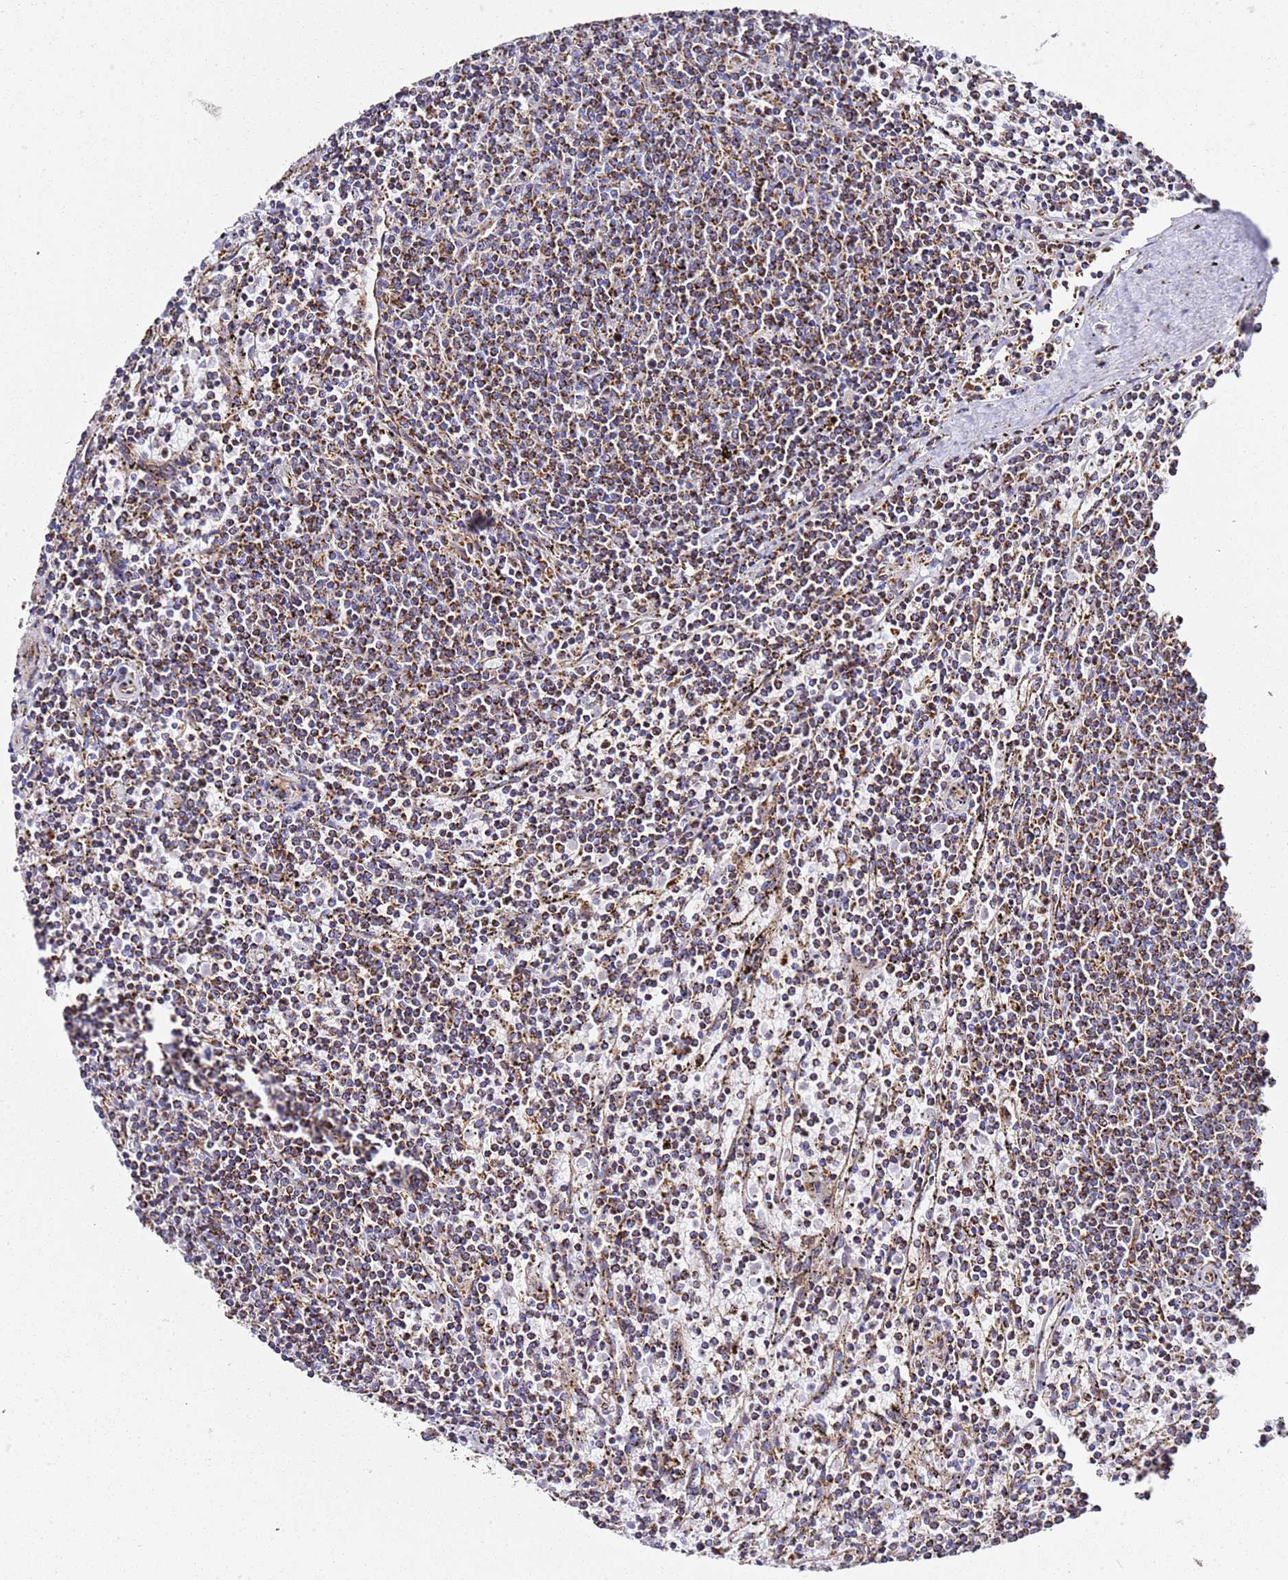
{"staining": {"intensity": "strong", "quantity": ">75%", "location": "cytoplasmic/membranous"}, "tissue": "lymphoma", "cell_type": "Tumor cells", "image_type": "cancer", "snomed": [{"axis": "morphology", "description": "Malignant lymphoma, non-Hodgkin's type, Low grade"}, {"axis": "topography", "description": "Spleen"}], "caption": "A high amount of strong cytoplasmic/membranous staining is identified in approximately >75% of tumor cells in malignant lymphoma, non-Hodgkin's type (low-grade) tissue. The staining was performed using DAB (3,3'-diaminobenzidine) to visualize the protein expression in brown, while the nuclei were stained in blue with hematoxylin (Magnification: 20x).", "gene": "NDUFA3", "patient": {"sex": "female", "age": 50}}